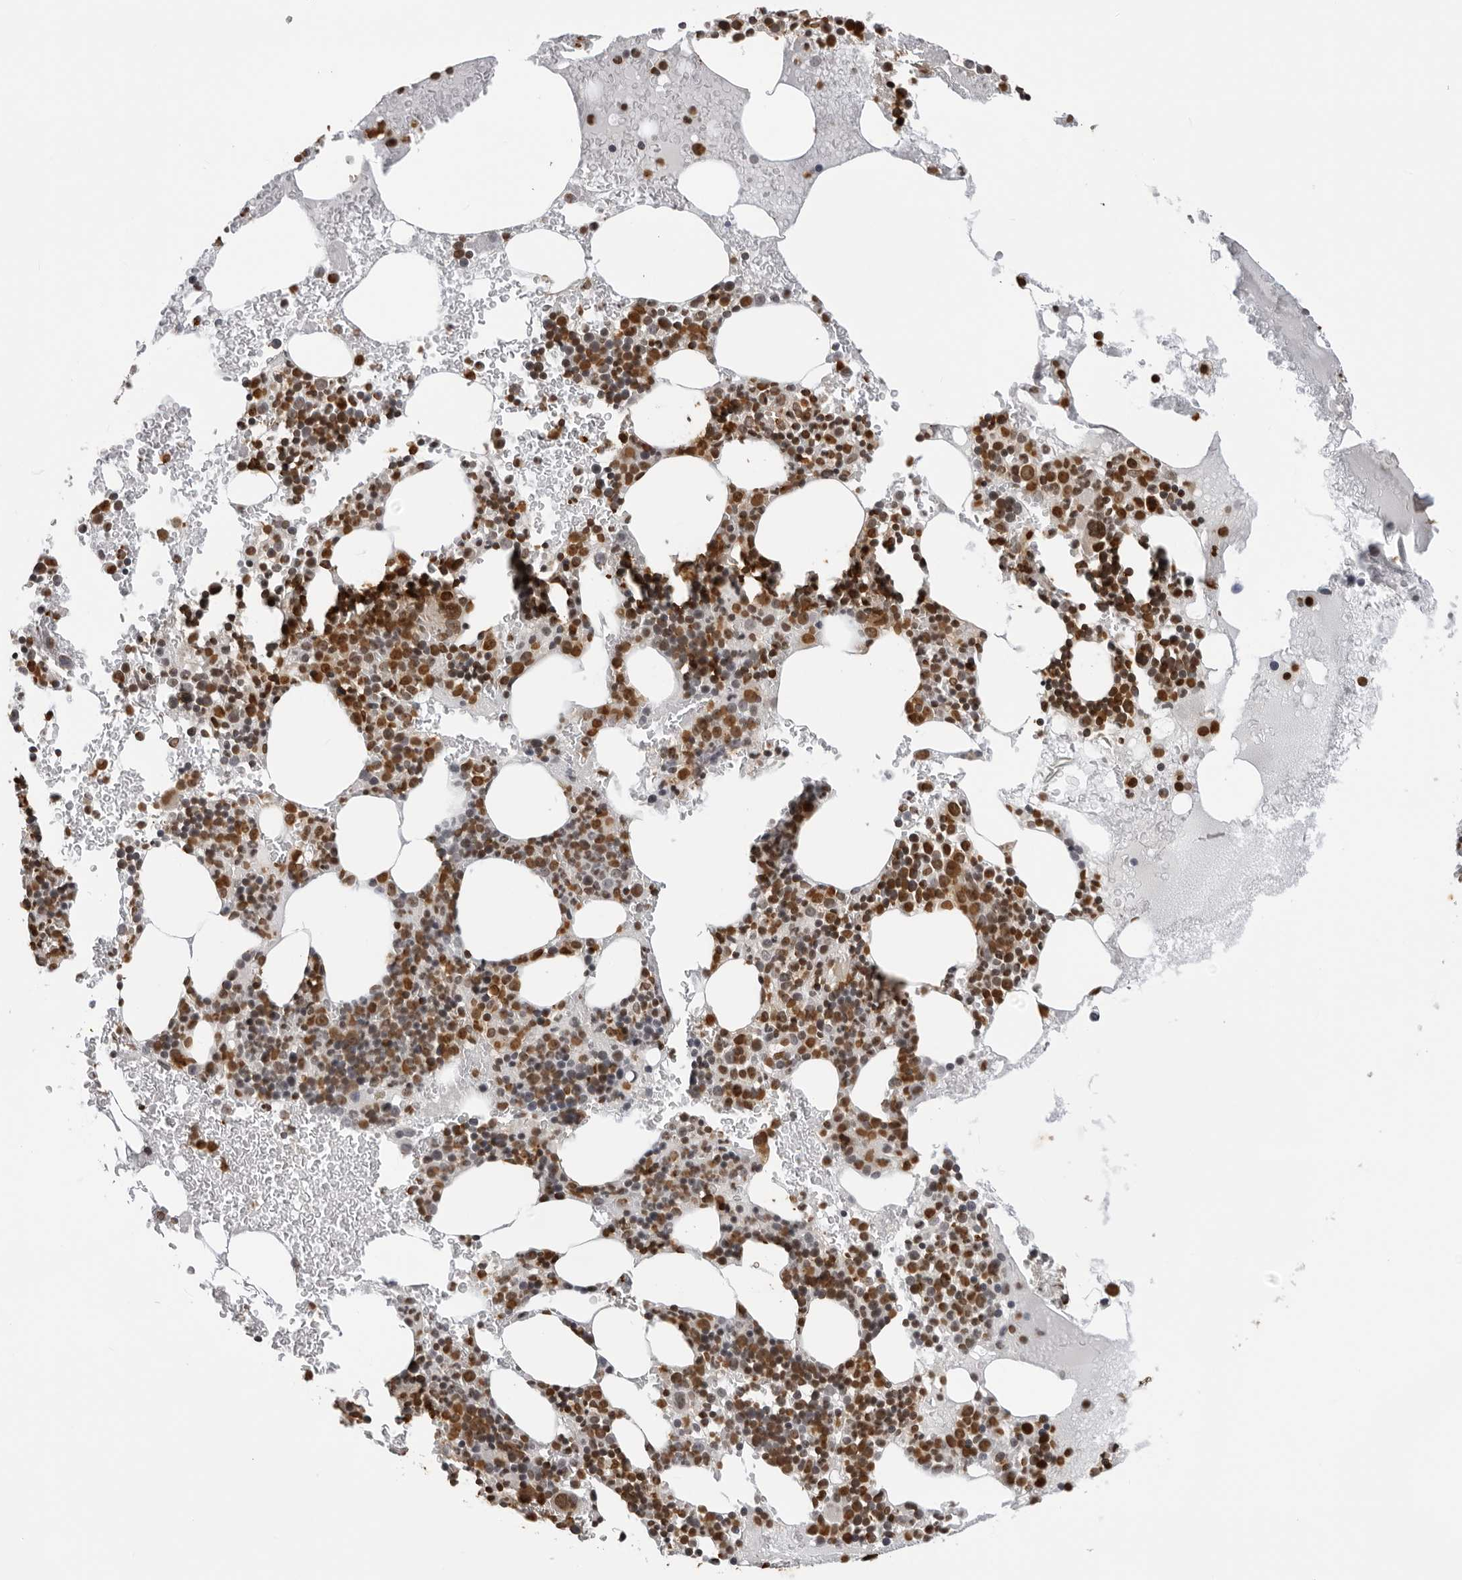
{"staining": {"intensity": "strong", "quantity": ">75%", "location": "nuclear"}, "tissue": "bone marrow", "cell_type": "Hematopoietic cells", "image_type": "normal", "snomed": [{"axis": "morphology", "description": "Normal tissue, NOS"}, {"axis": "topography", "description": "Bone marrow"}], "caption": "The photomicrograph reveals a brown stain indicating the presence of a protein in the nuclear of hematopoietic cells in bone marrow.", "gene": "ZFP91", "patient": {"sex": "male", "age": 73}}